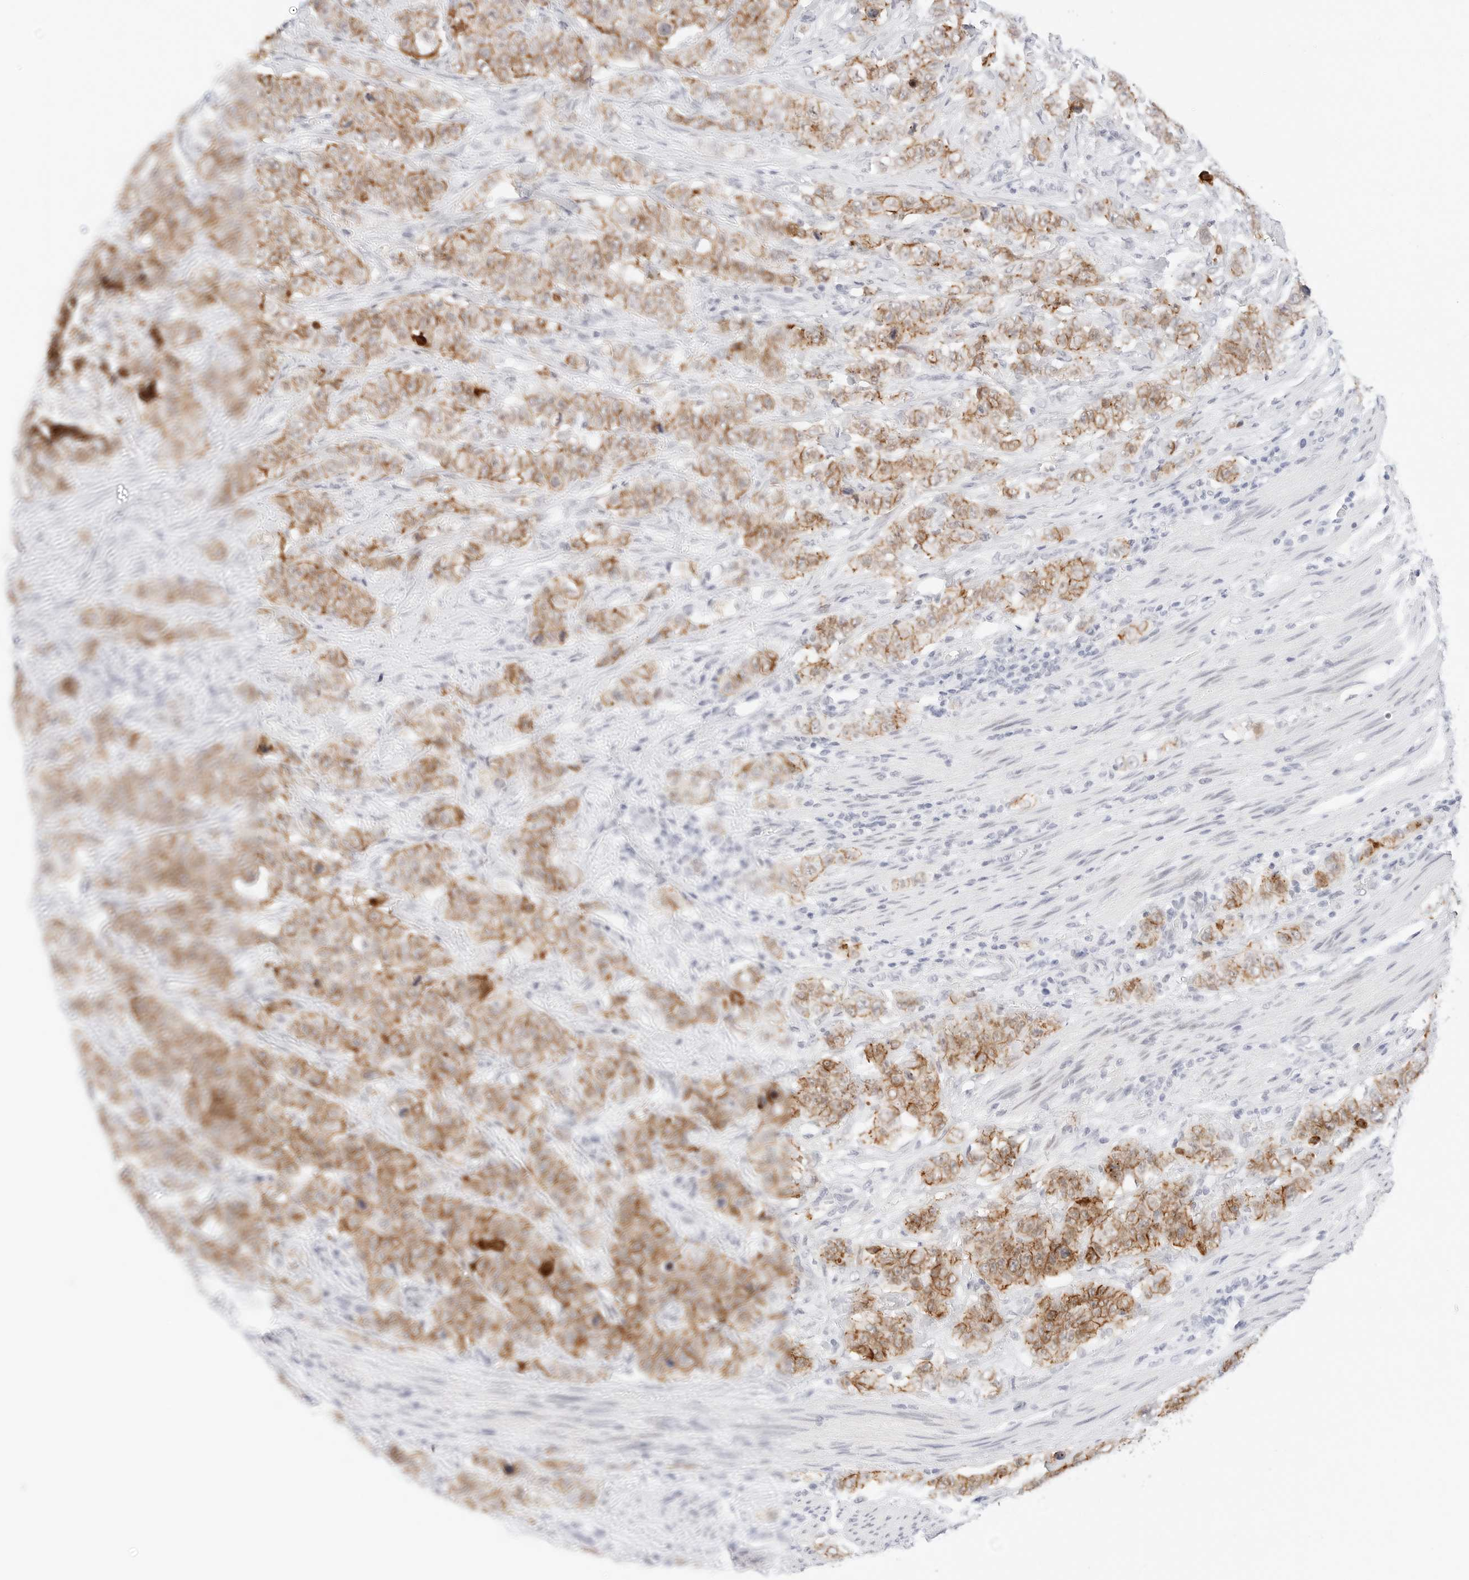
{"staining": {"intensity": "moderate", "quantity": ">75%", "location": "cytoplasmic/membranous"}, "tissue": "stomach cancer", "cell_type": "Tumor cells", "image_type": "cancer", "snomed": [{"axis": "morphology", "description": "Adenocarcinoma, NOS"}, {"axis": "topography", "description": "Stomach"}], "caption": "Stomach cancer (adenocarcinoma) stained with a protein marker demonstrates moderate staining in tumor cells.", "gene": "CDH1", "patient": {"sex": "male", "age": 48}}